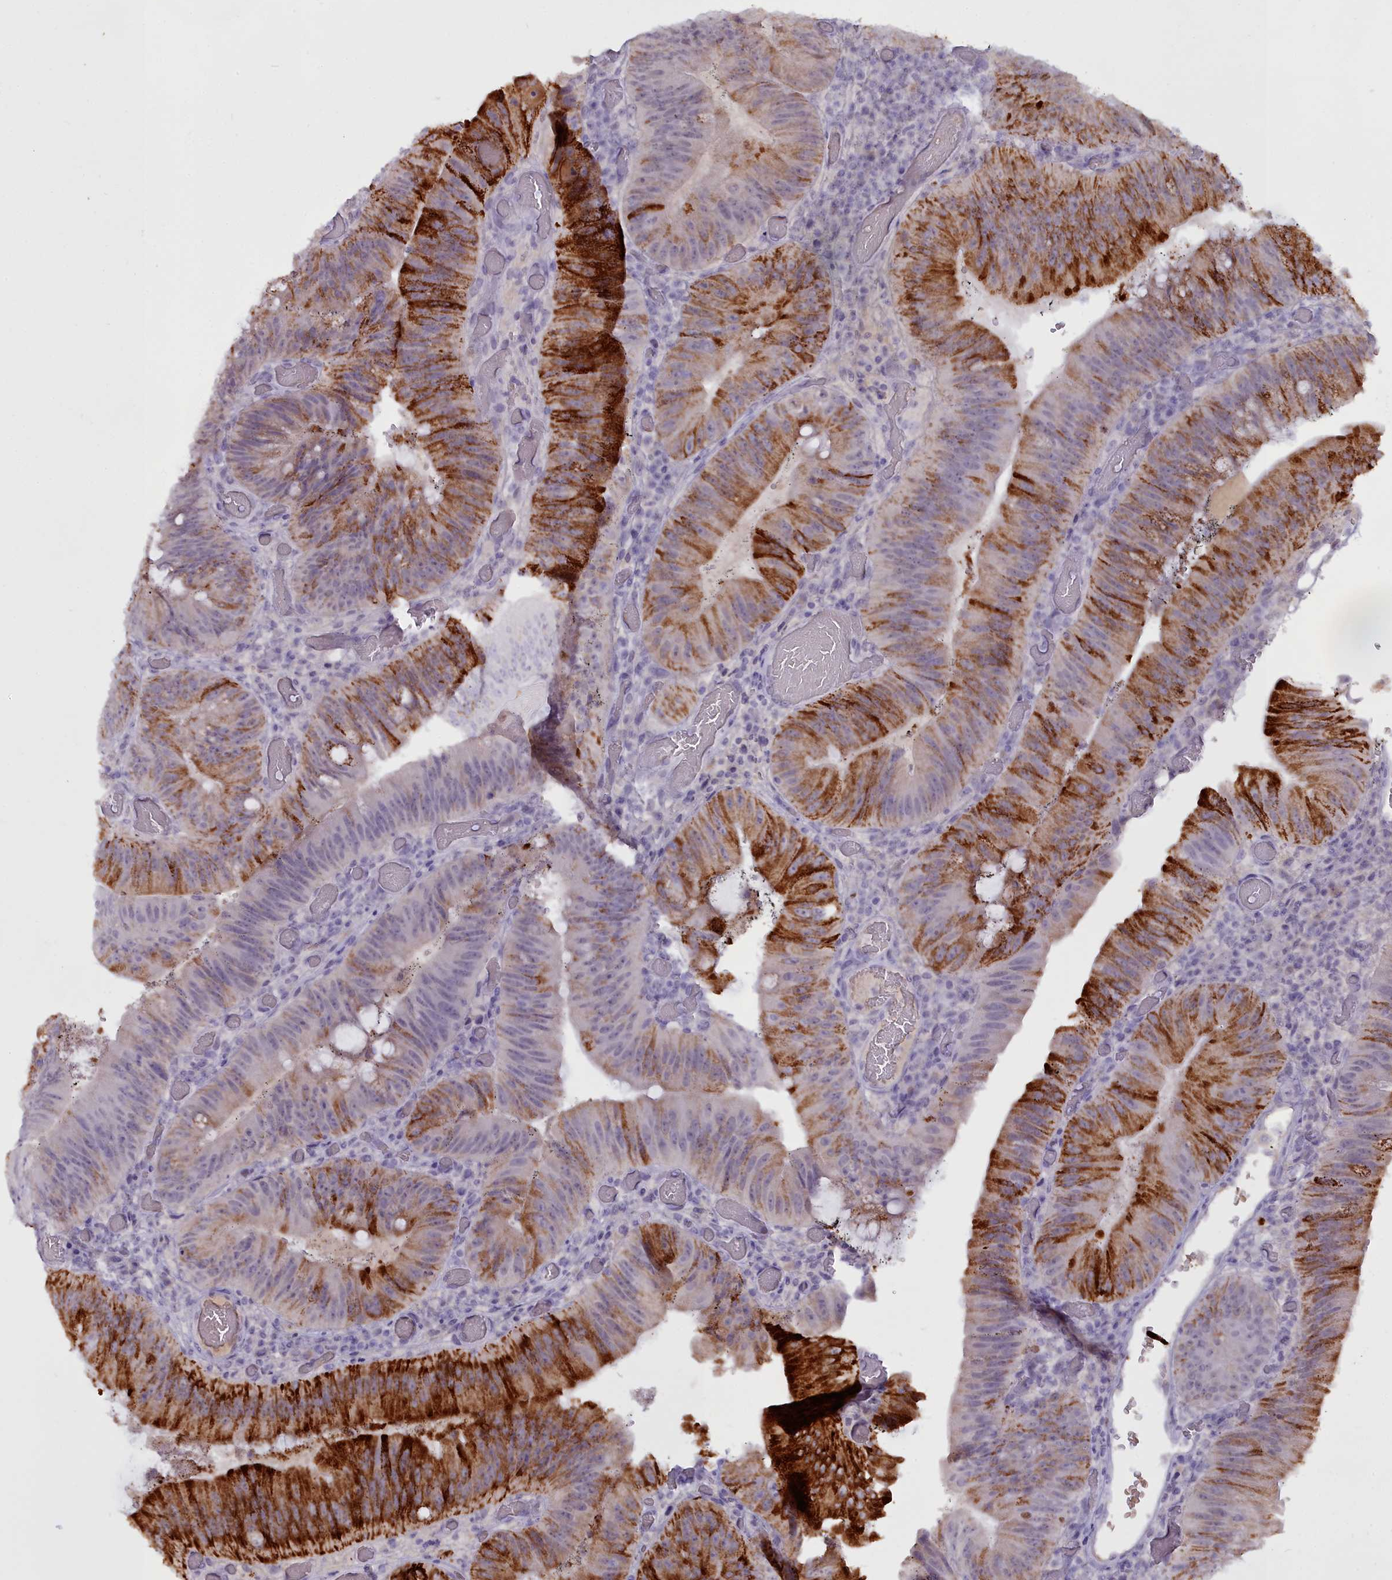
{"staining": {"intensity": "strong", "quantity": "25%-75%", "location": "cytoplasmic/membranous"}, "tissue": "colorectal cancer", "cell_type": "Tumor cells", "image_type": "cancer", "snomed": [{"axis": "morphology", "description": "Adenocarcinoma, NOS"}, {"axis": "topography", "description": "Colon"}], "caption": "High-power microscopy captured an immunohistochemistry image of colorectal adenocarcinoma, revealing strong cytoplasmic/membranous positivity in approximately 25%-75% of tumor cells.", "gene": "OSTN", "patient": {"sex": "female", "age": 43}}